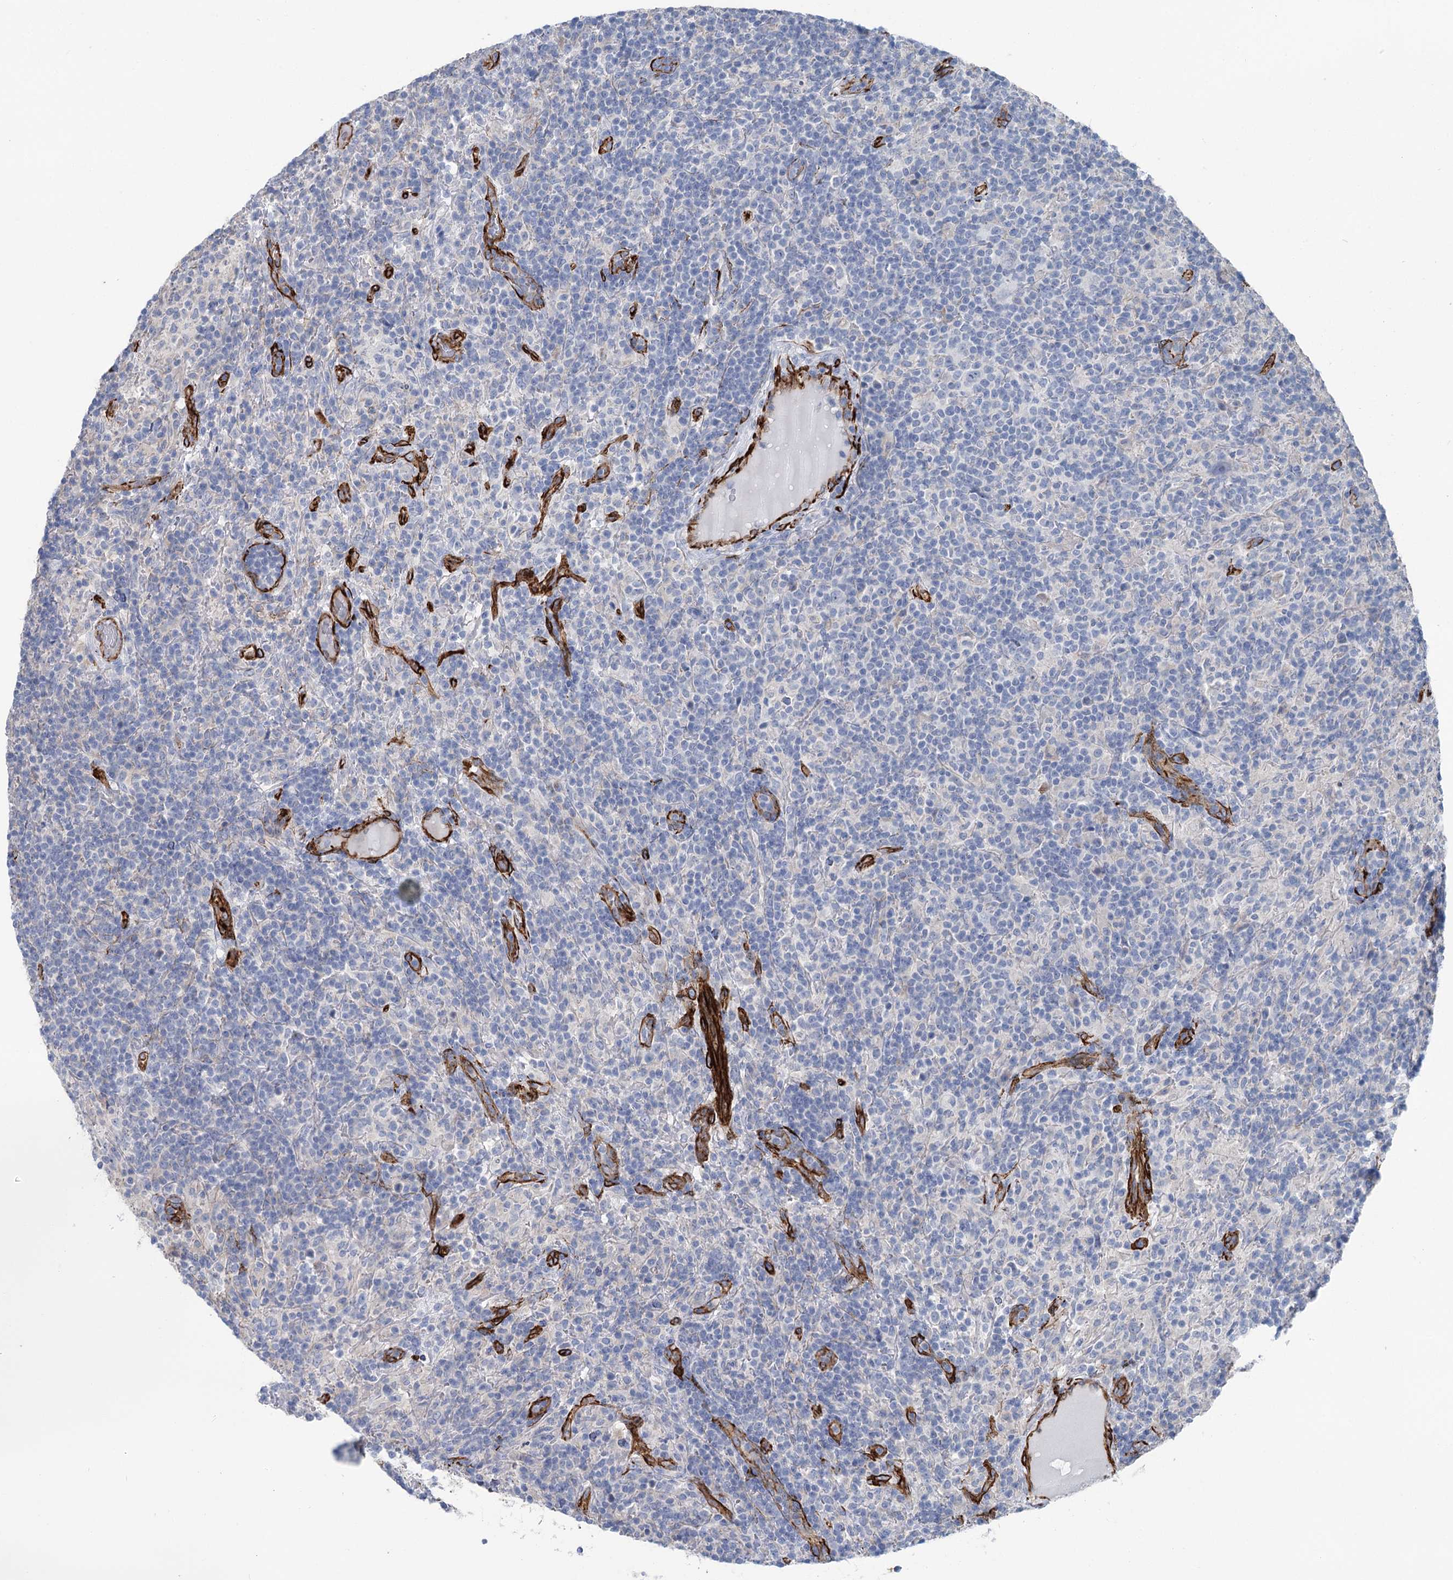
{"staining": {"intensity": "negative", "quantity": "none", "location": "none"}, "tissue": "lymphoma", "cell_type": "Tumor cells", "image_type": "cancer", "snomed": [{"axis": "morphology", "description": "Hodgkin's disease, NOS"}, {"axis": "topography", "description": "Lymph node"}], "caption": "An immunohistochemistry (IHC) histopathology image of lymphoma is shown. There is no staining in tumor cells of lymphoma. (Immunohistochemistry, brightfield microscopy, high magnification).", "gene": "IQSEC1", "patient": {"sex": "male", "age": 70}}